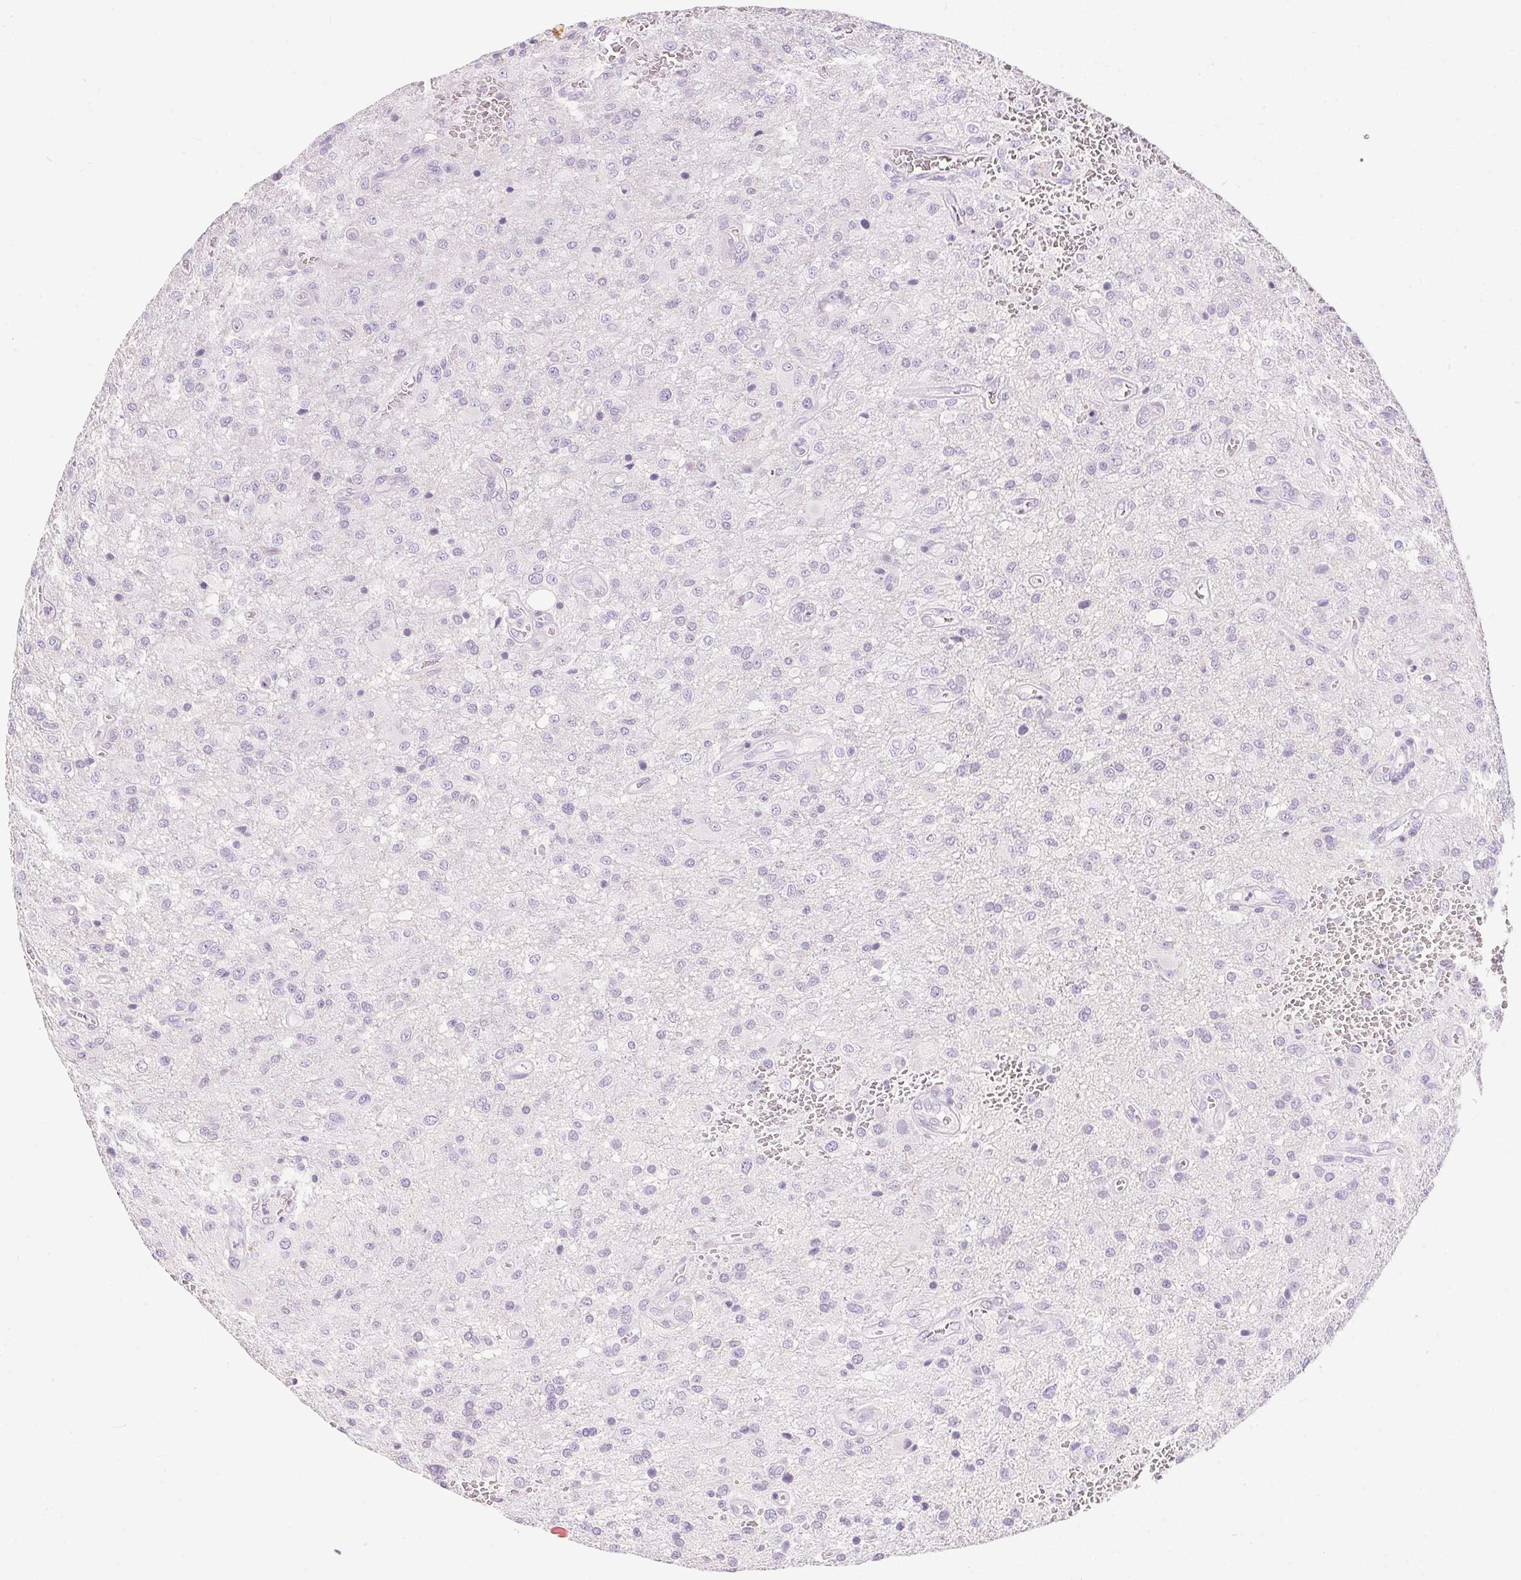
{"staining": {"intensity": "negative", "quantity": "none", "location": "none"}, "tissue": "glioma", "cell_type": "Tumor cells", "image_type": "cancer", "snomed": [{"axis": "morphology", "description": "Glioma, malignant, Low grade"}, {"axis": "topography", "description": "Brain"}], "caption": "IHC histopathology image of neoplastic tissue: malignant glioma (low-grade) stained with DAB (3,3'-diaminobenzidine) reveals no significant protein positivity in tumor cells. (Brightfield microscopy of DAB (3,3'-diaminobenzidine) immunohistochemistry (IHC) at high magnification).", "gene": "PNLIPRP3", "patient": {"sex": "male", "age": 66}}